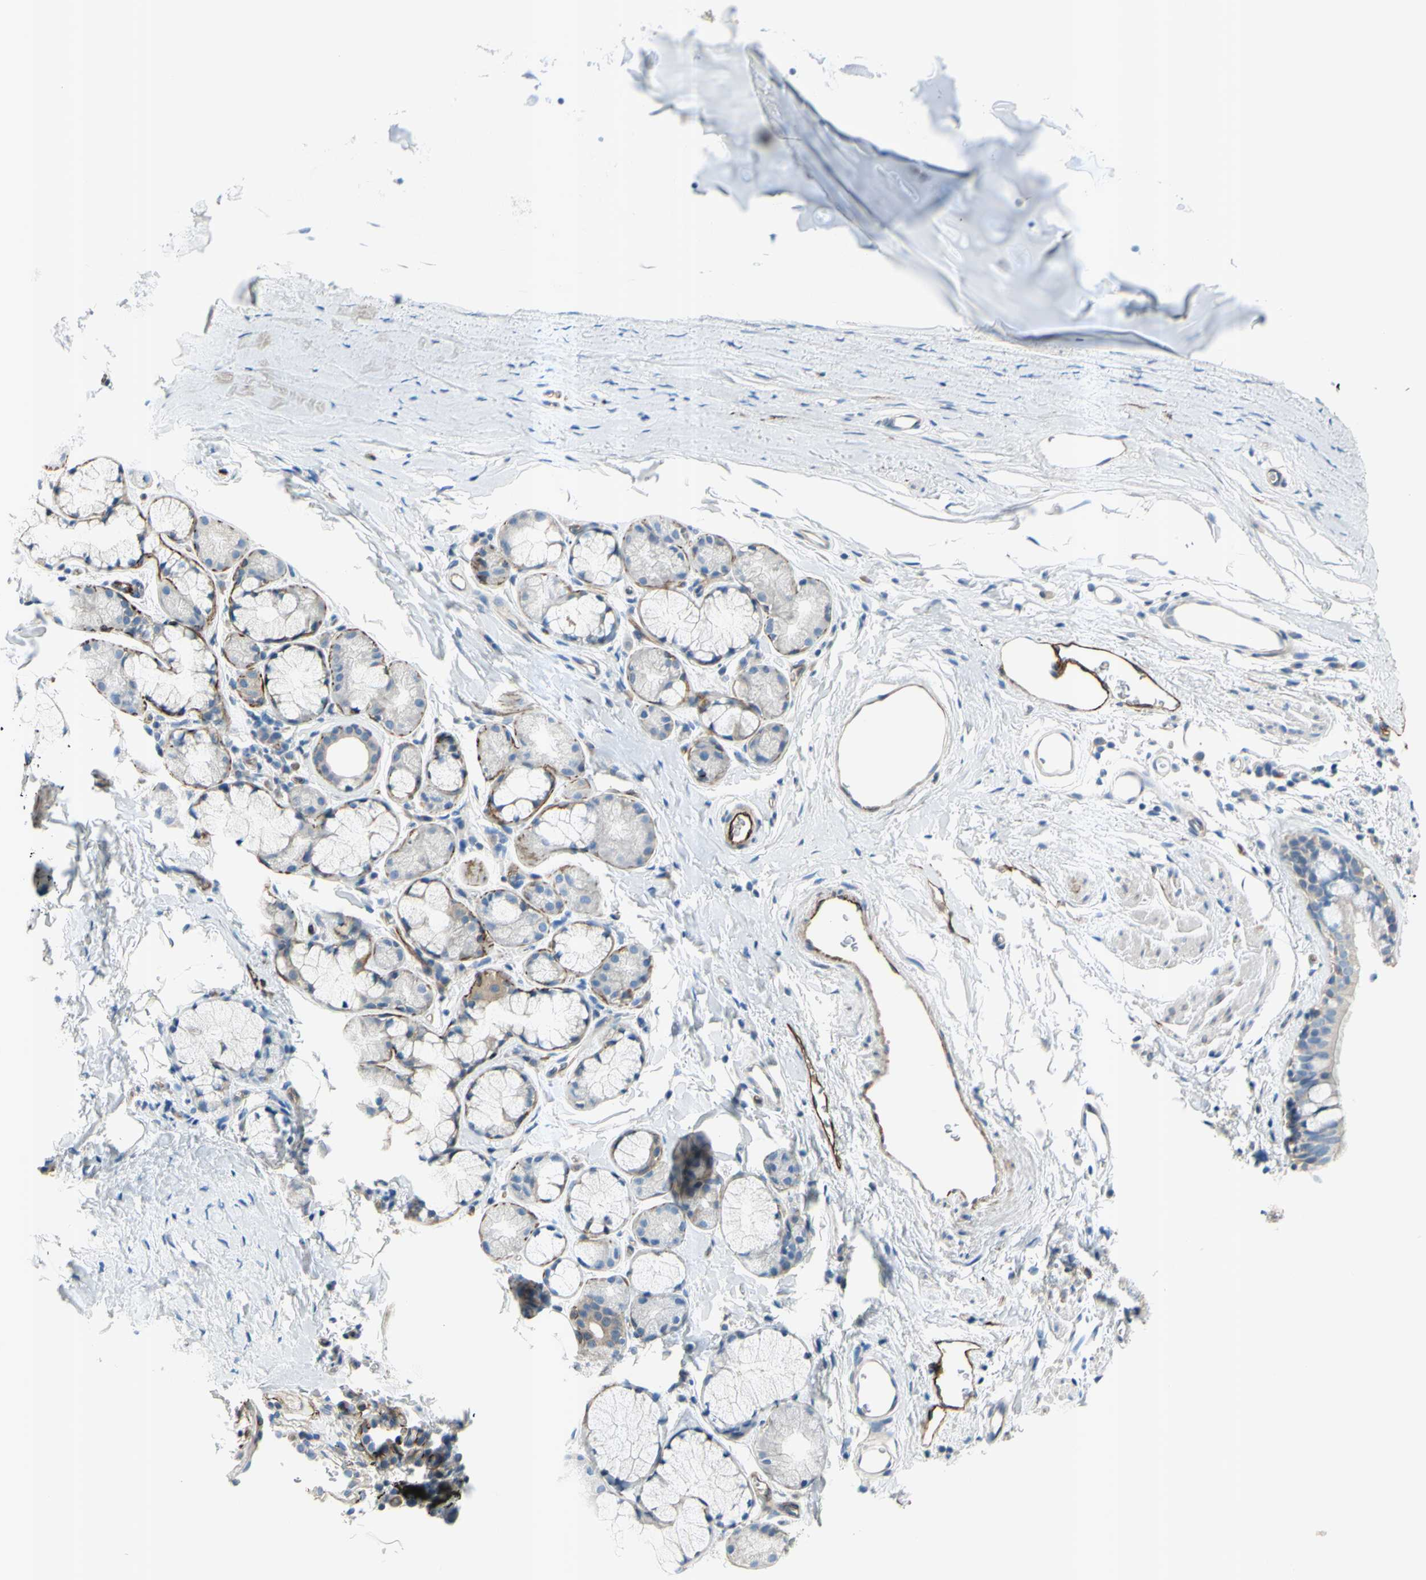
{"staining": {"intensity": "negative", "quantity": "none", "location": "none"}, "tissue": "bronchus", "cell_type": "Respiratory epithelial cells", "image_type": "normal", "snomed": [{"axis": "morphology", "description": "Normal tissue, NOS"}, {"axis": "morphology", "description": "Malignant melanoma, Metastatic site"}, {"axis": "topography", "description": "Bronchus"}, {"axis": "topography", "description": "Lung"}], "caption": "High power microscopy micrograph of an IHC image of benign bronchus, revealing no significant staining in respiratory epithelial cells. Nuclei are stained in blue.", "gene": "PRRG2", "patient": {"sex": "male", "age": 64}}